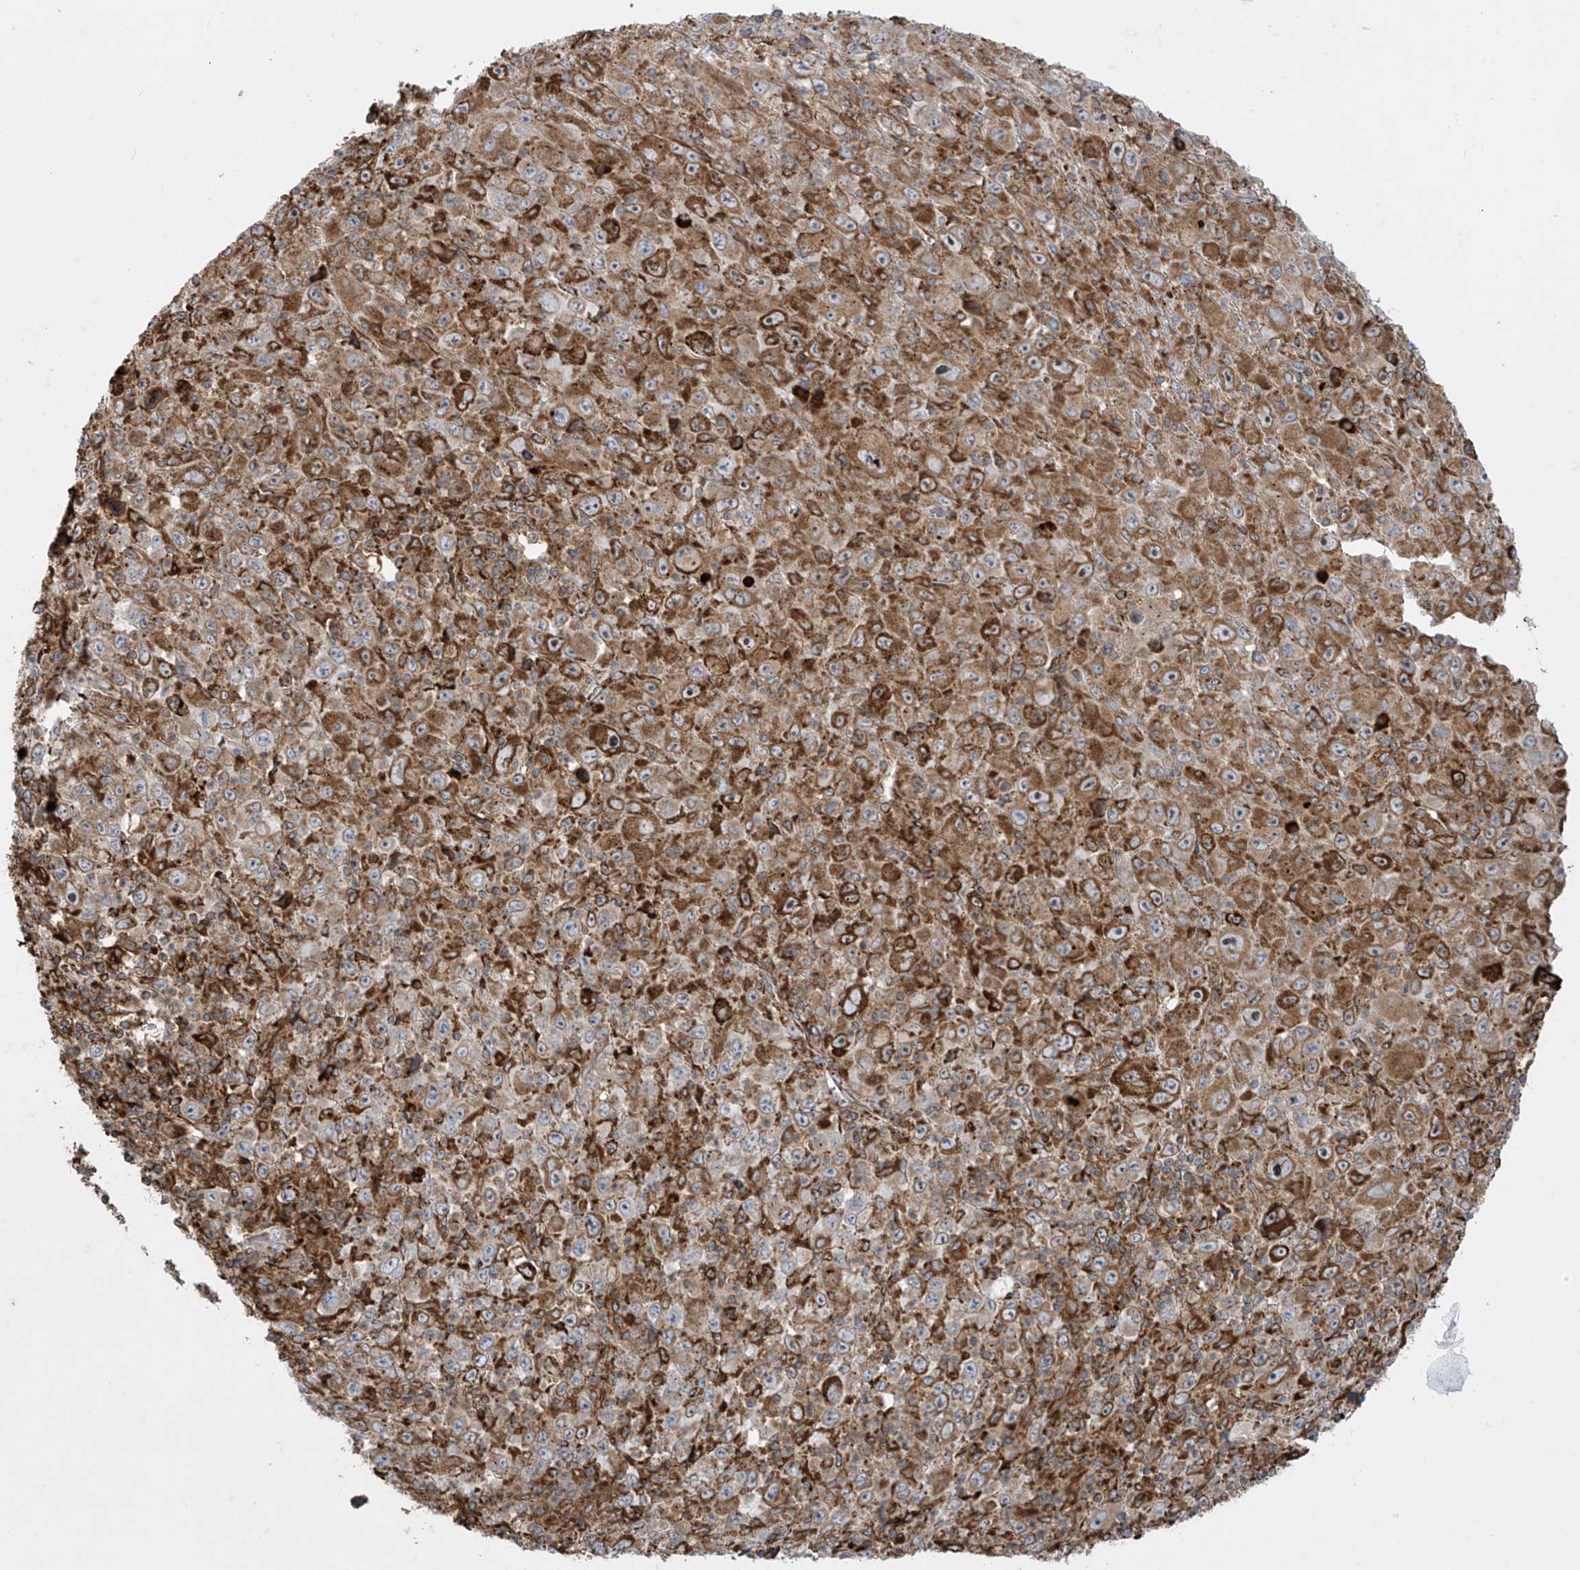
{"staining": {"intensity": "strong", "quantity": ">75%", "location": "cytoplasmic/membranous"}, "tissue": "melanoma", "cell_type": "Tumor cells", "image_type": "cancer", "snomed": [{"axis": "morphology", "description": "Malignant melanoma, Metastatic site"}, {"axis": "topography", "description": "Skin"}], "caption": "IHC of malignant melanoma (metastatic site) displays high levels of strong cytoplasmic/membranous staining in approximately >75% of tumor cells.", "gene": "MX1", "patient": {"sex": "female", "age": 56}}